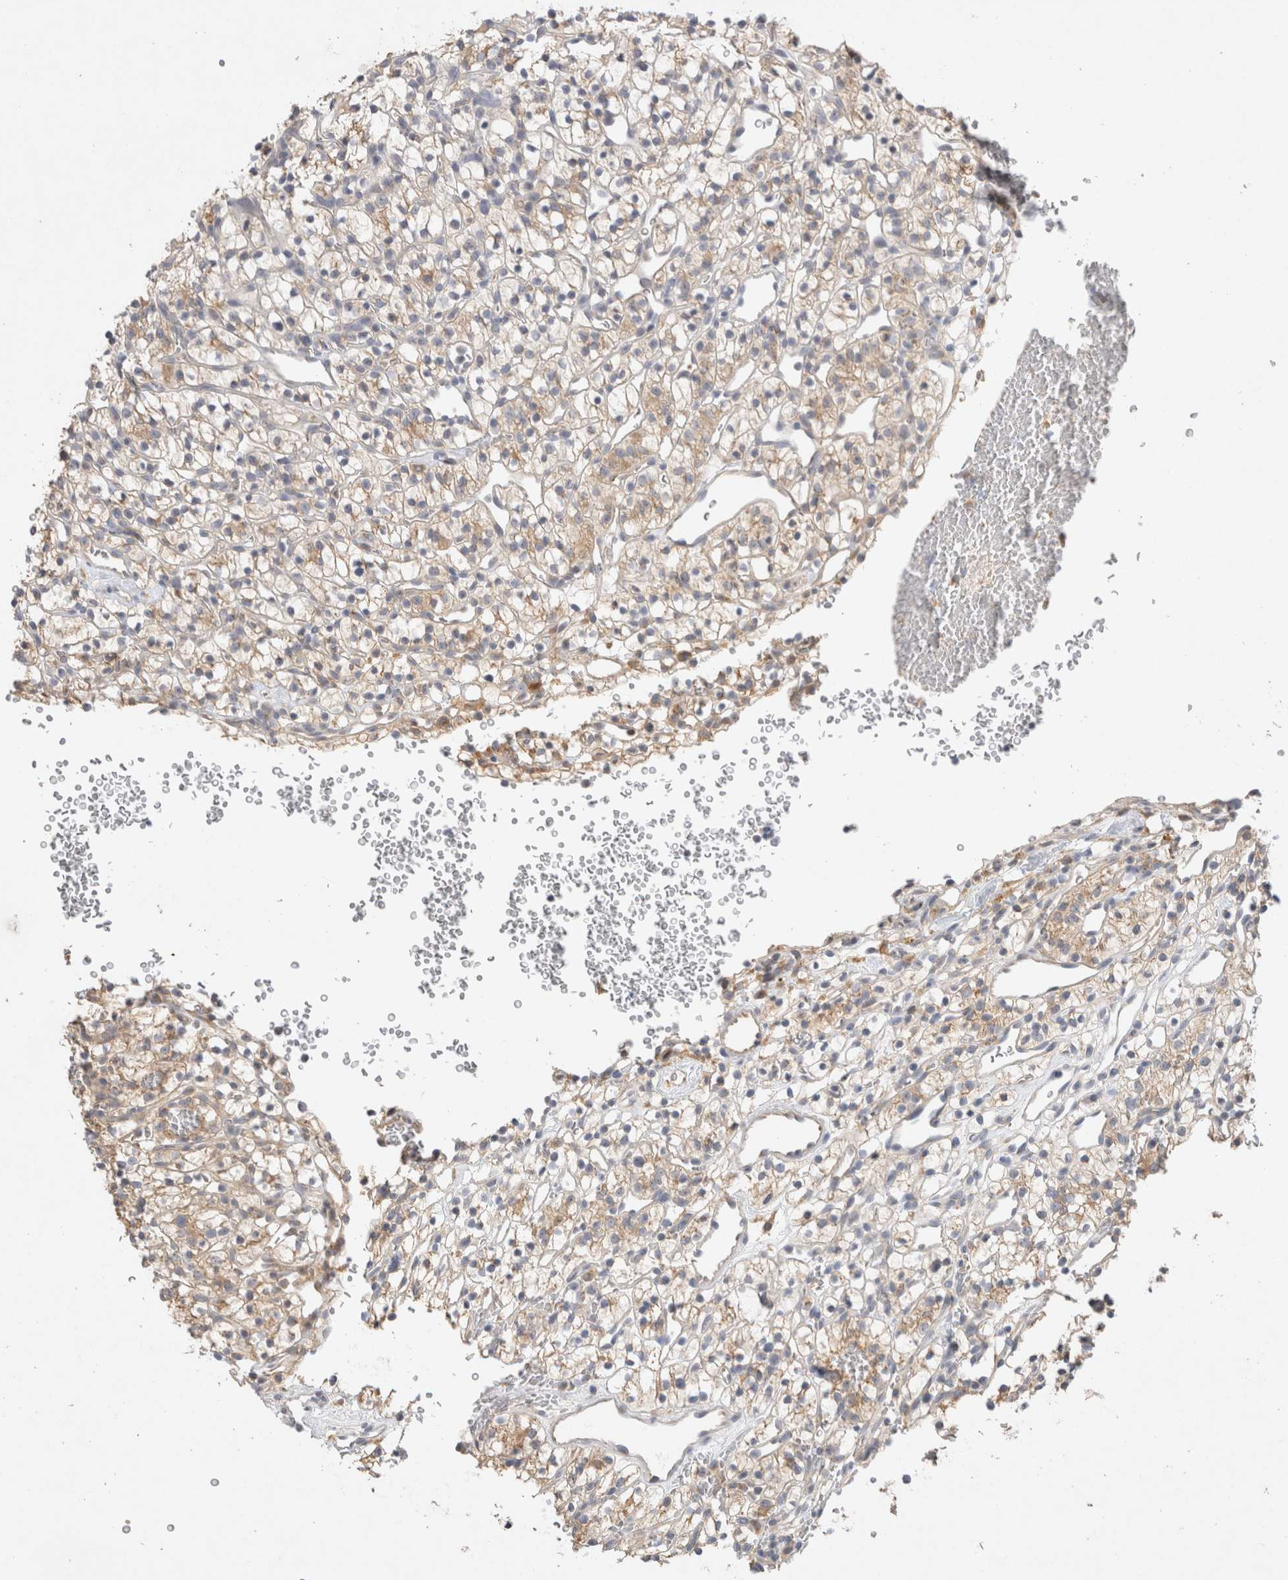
{"staining": {"intensity": "weak", "quantity": ">75%", "location": "cytoplasmic/membranous"}, "tissue": "renal cancer", "cell_type": "Tumor cells", "image_type": "cancer", "snomed": [{"axis": "morphology", "description": "Adenocarcinoma, NOS"}, {"axis": "topography", "description": "Kidney"}], "caption": "There is low levels of weak cytoplasmic/membranous positivity in tumor cells of renal cancer (adenocarcinoma), as demonstrated by immunohistochemical staining (brown color).", "gene": "GAS1", "patient": {"sex": "female", "age": 57}}